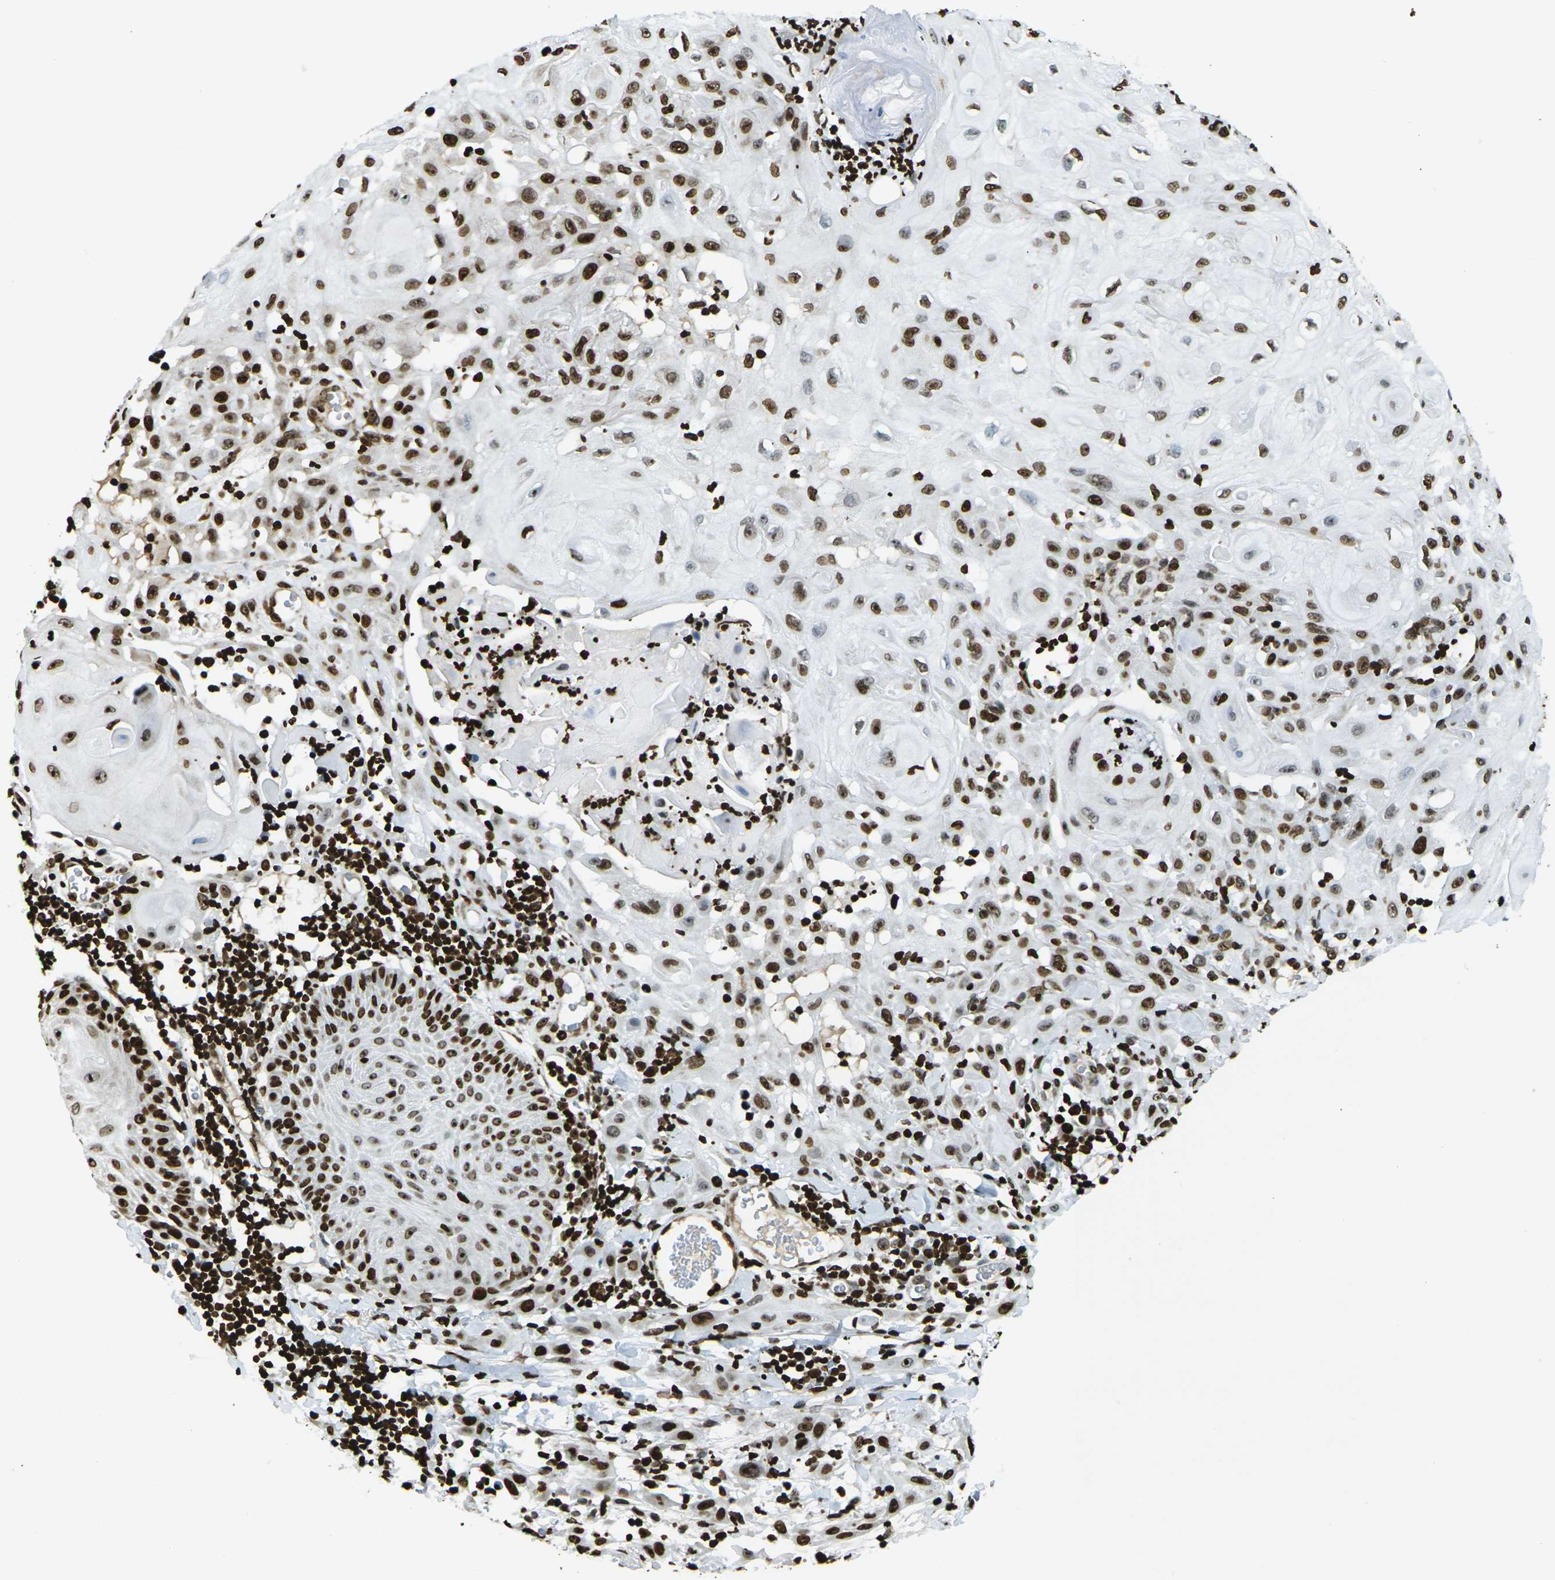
{"staining": {"intensity": "moderate", "quantity": ">75%", "location": "nuclear"}, "tissue": "skin cancer", "cell_type": "Tumor cells", "image_type": "cancer", "snomed": [{"axis": "morphology", "description": "Squamous cell carcinoma, NOS"}, {"axis": "topography", "description": "Skin"}], "caption": "This micrograph exhibits immunohistochemistry (IHC) staining of skin cancer, with medium moderate nuclear positivity in about >75% of tumor cells.", "gene": "H1-2", "patient": {"sex": "male", "age": 24}}